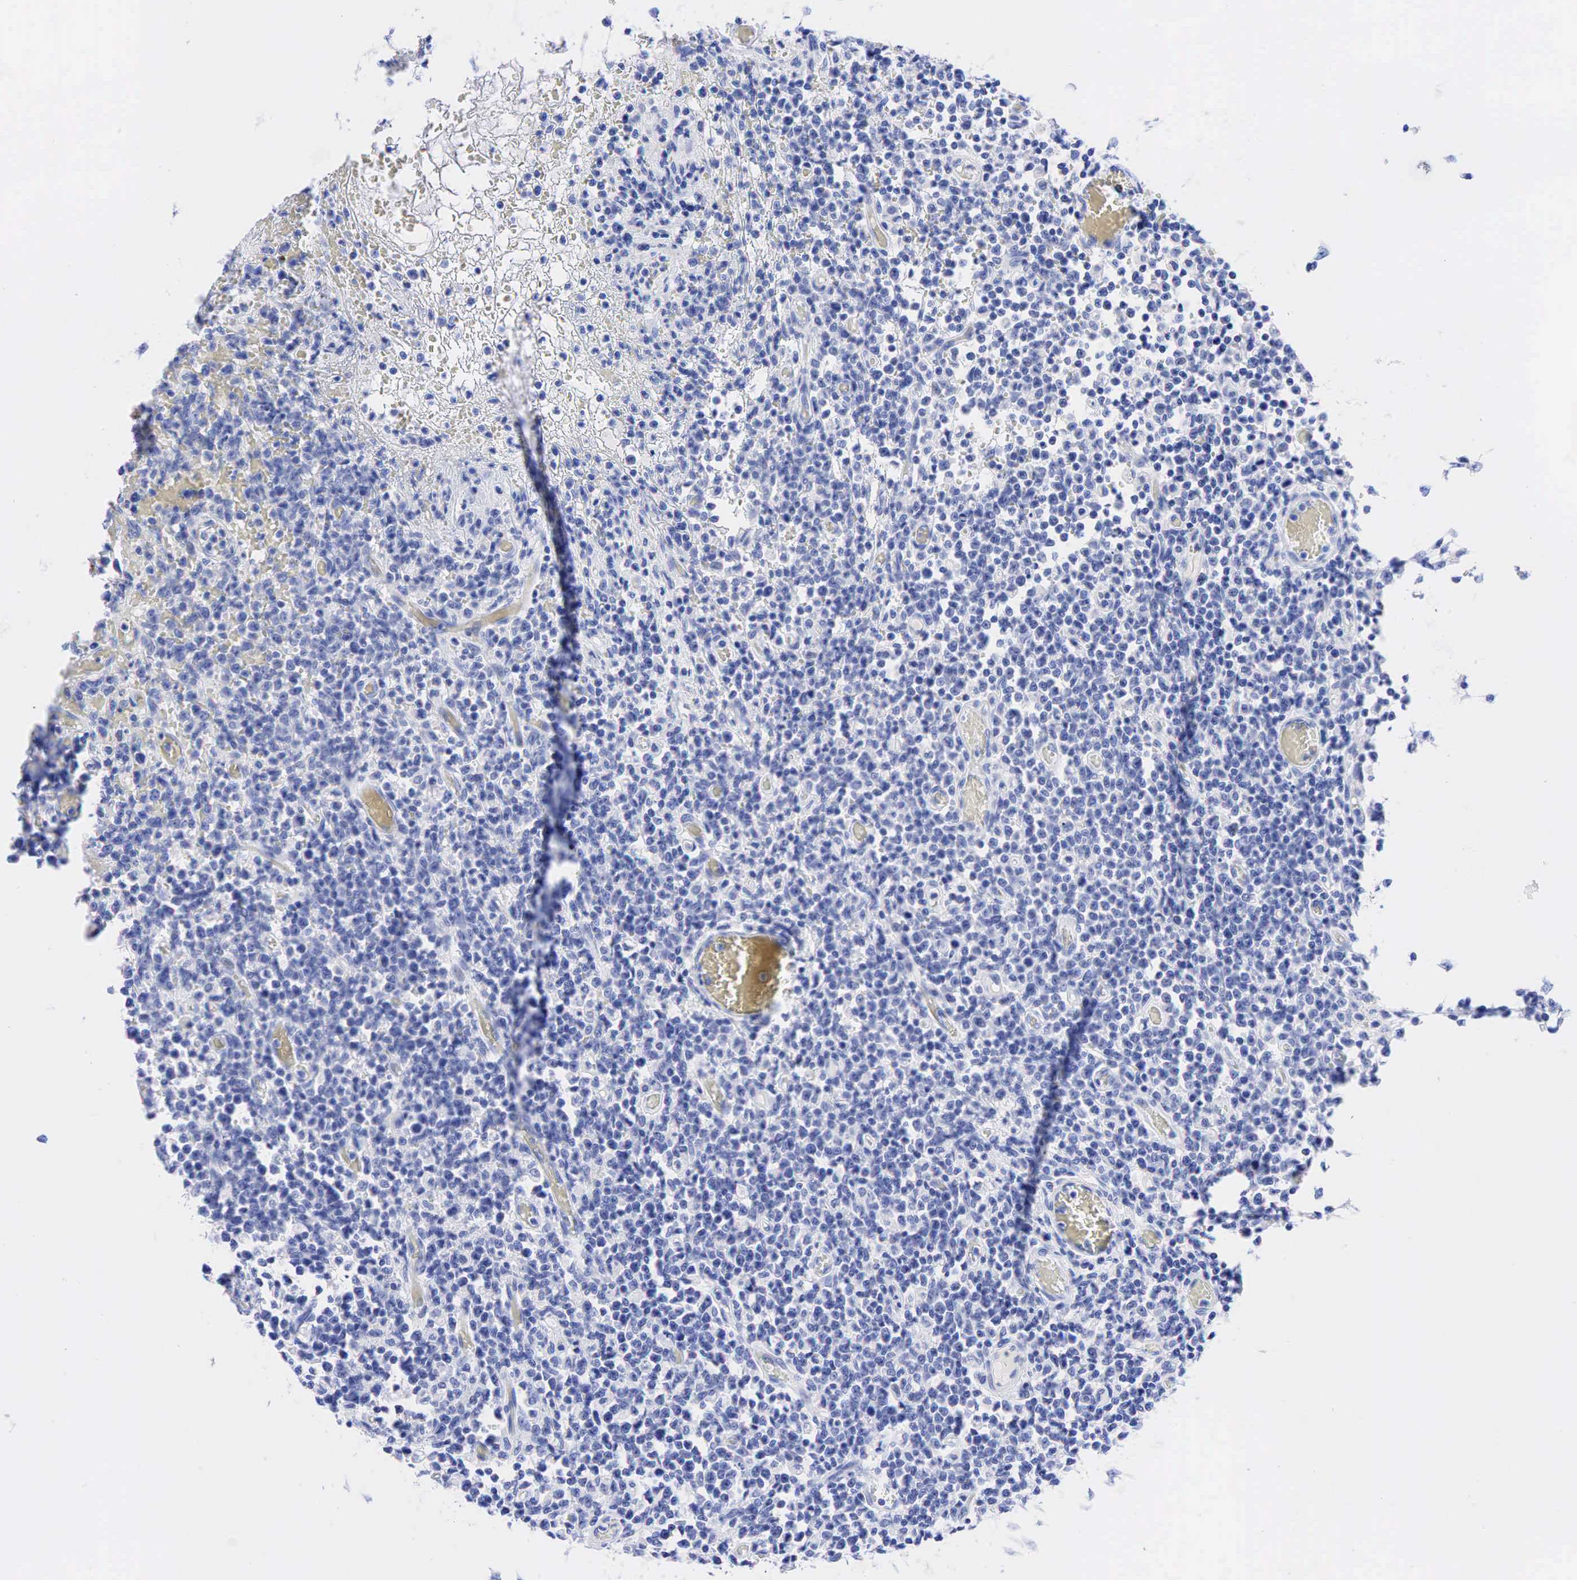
{"staining": {"intensity": "negative", "quantity": "none", "location": "none"}, "tissue": "lymphoma", "cell_type": "Tumor cells", "image_type": "cancer", "snomed": [{"axis": "morphology", "description": "Malignant lymphoma, non-Hodgkin's type, High grade"}, {"axis": "topography", "description": "Colon"}], "caption": "Tumor cells are negative for brown protein staining in high-grade malignant lymphoma, non-Hodgkin's type. Brightfield microscopy of immunohistochemistry stained with DAB (brown) and hematoxylin (blue), captured at high magnification.", "gene": "KRT18", "patient": {"sex": "male", "age": 82}}